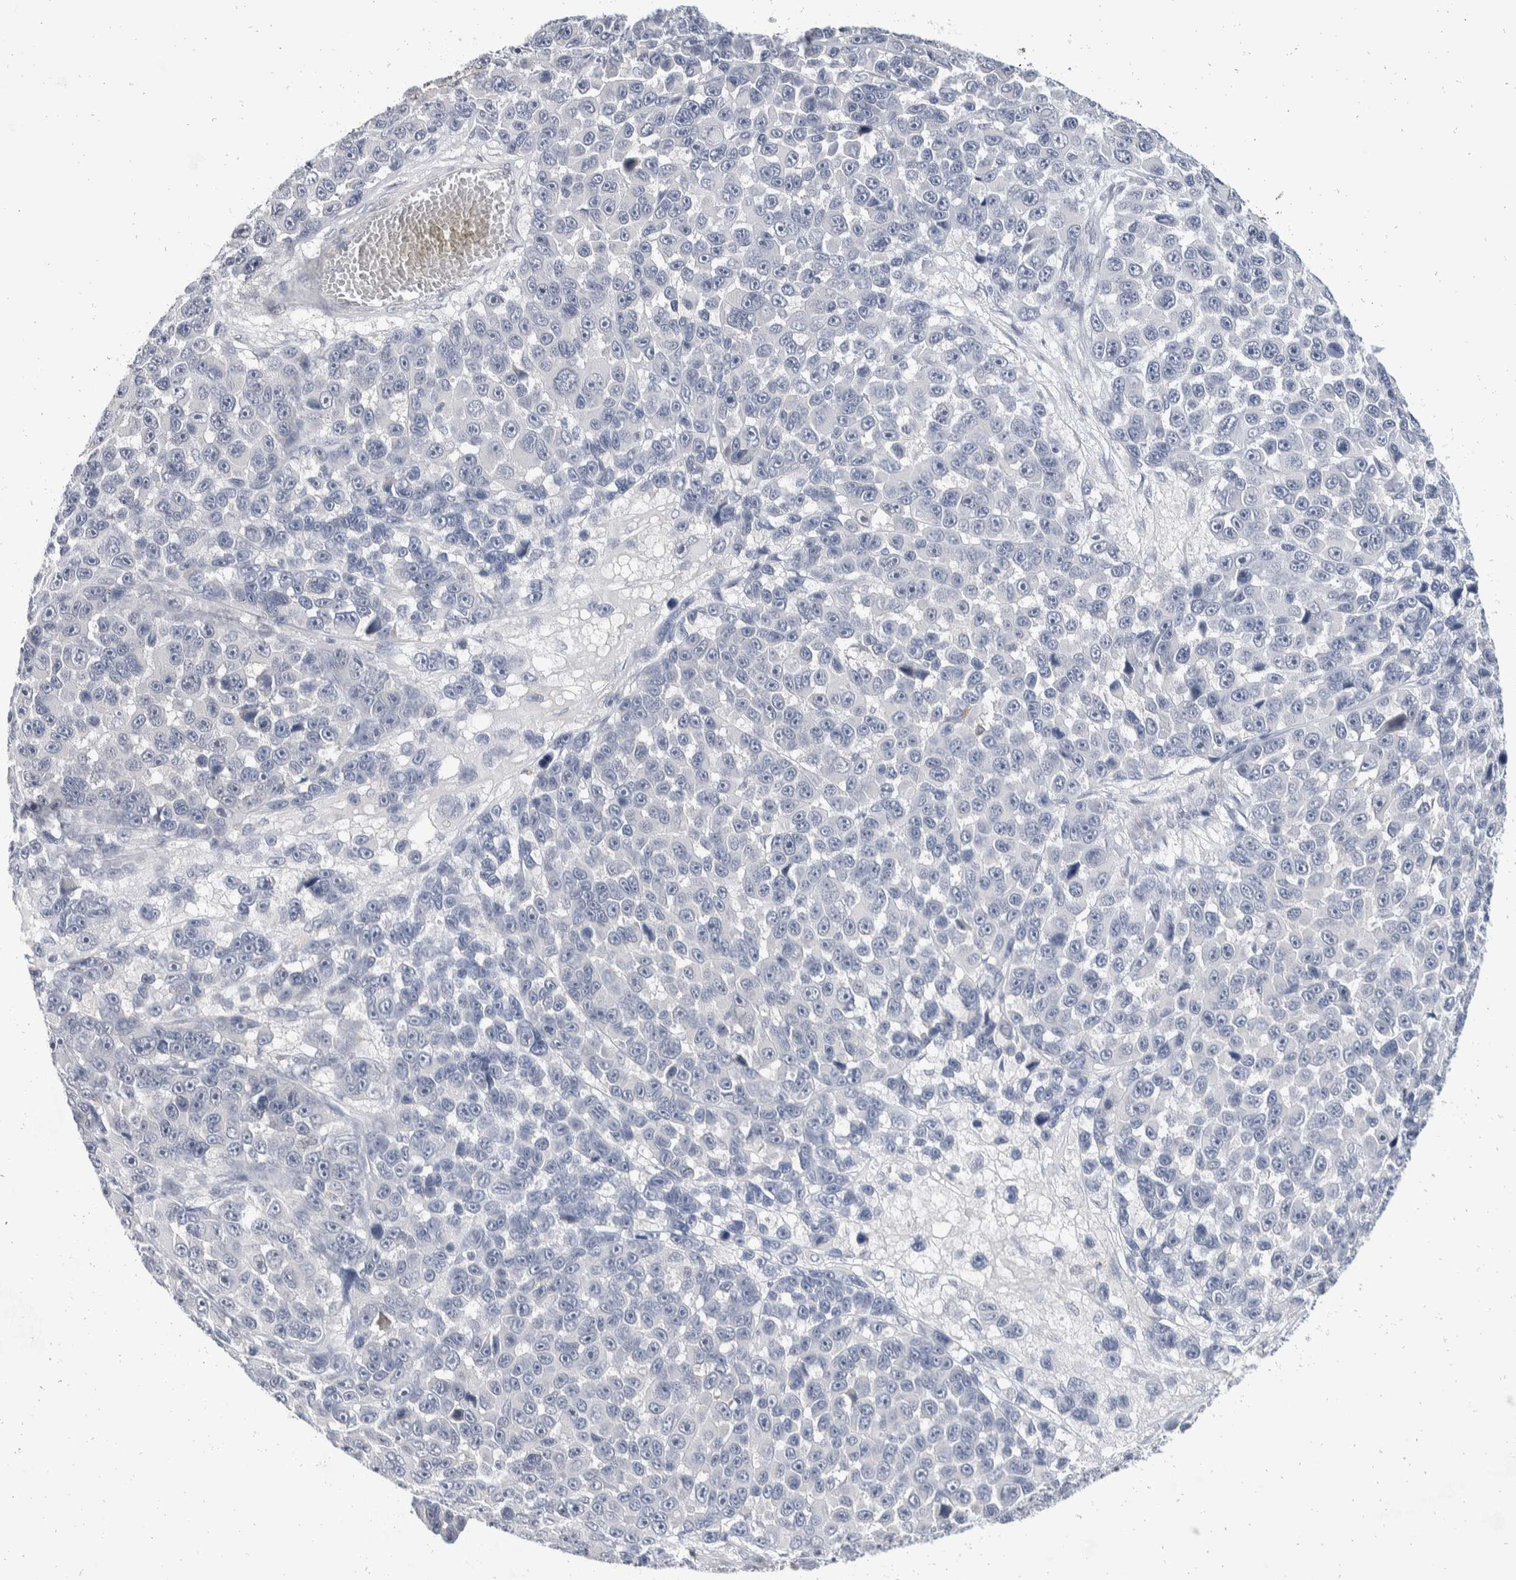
{"staining": {"intensity": "negative", "quantity": "none", "location": "none"}, "tissue": "melanoma", "cell_type": "Tumor cells", "image_type": "cancer", "snomed": [{"axis": "morphology", "description": "Malignant melanoma, NOS"}, {"axis": "topography", "description": "Skin"}], "caption": "Tumor cells are negative for brown protein staining in malignant melanoma.", "gene": "CATSPERD", "patient": {"sex": "male", "age": 53}}